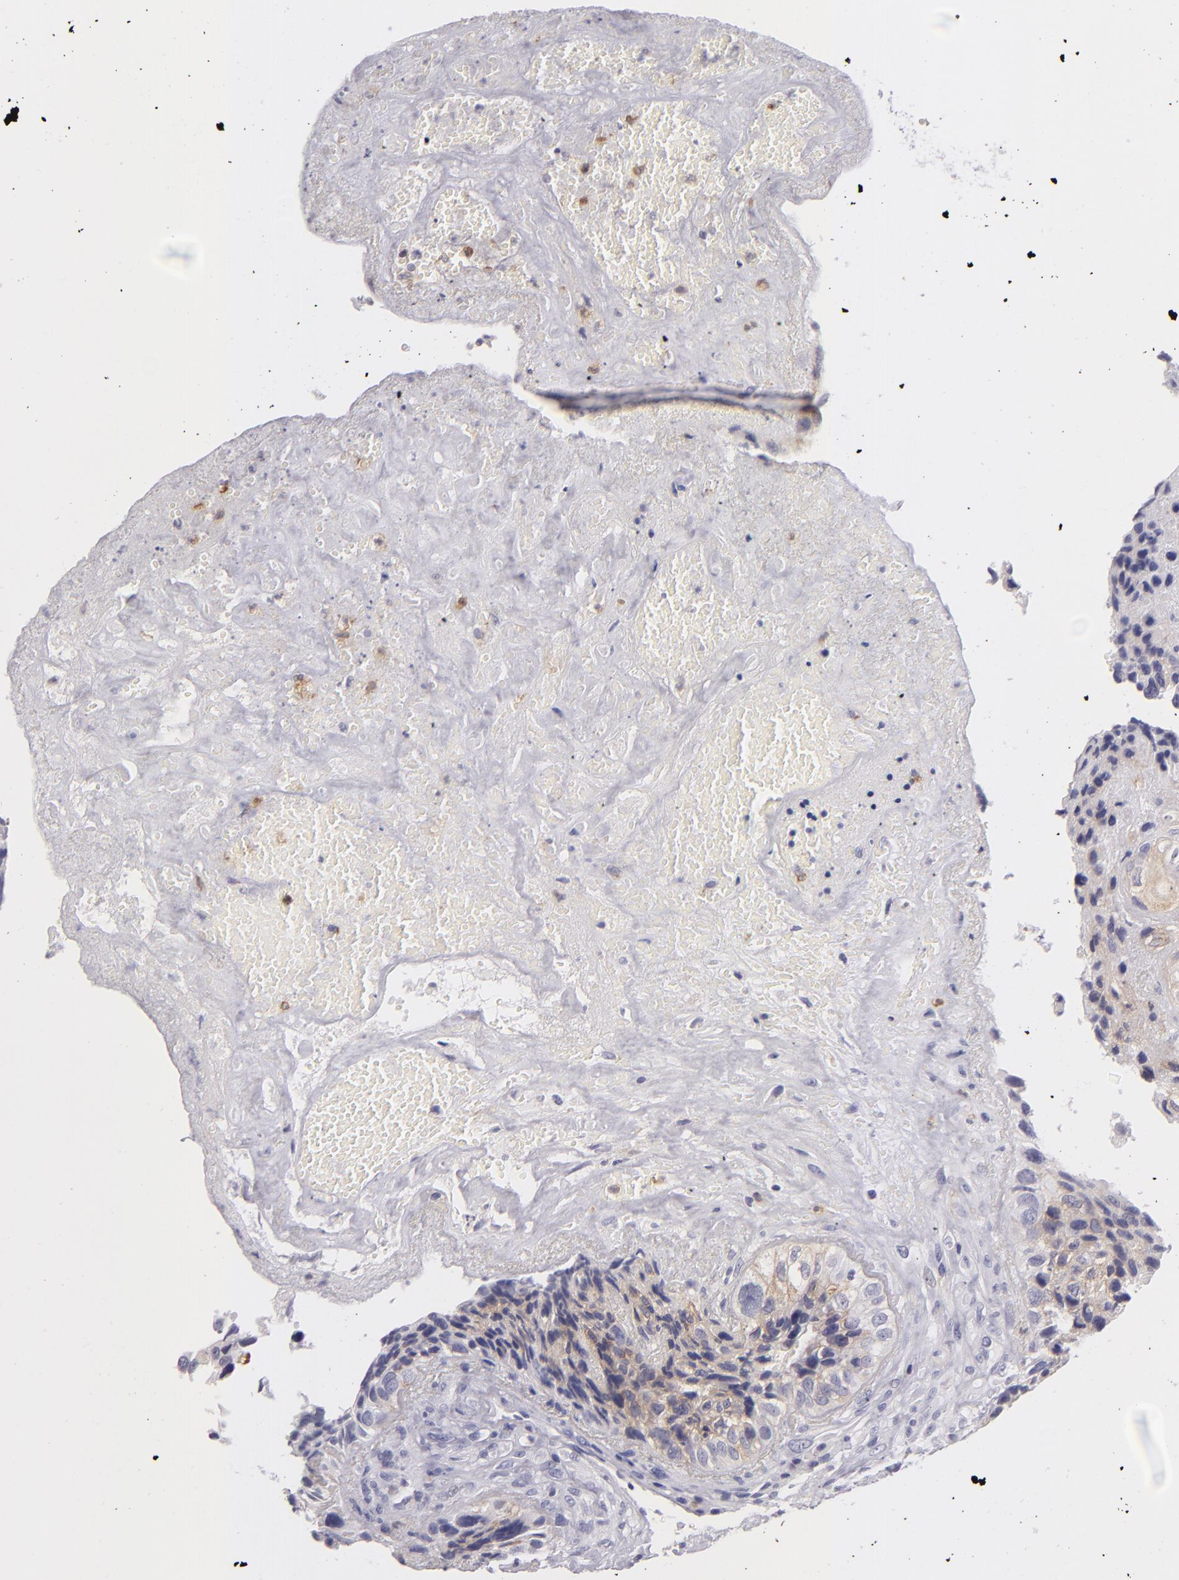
{"staining": {"intensity": "weak", "quantity": "25%-75%", "location": "cytoplasmic/membranous"}, "tissue": "breast cancer", "cell_type": "Tumor cells", "image_type": "cancer", "snomed": [{"axis": "morphology", "description": "Neoplasm, malignant, NOS"}, {"axis": "topography", "description": "Breast"}], "caption": "Protein positivity by IHC reveals weak cytoplasmic/membranous positivity in approximately 25%-75% of tumor cells in malignant neoplasm (breast). Using DAB (brown) and hematoxylin (blue) stains, captured at high magnification using brightfield microscopy.", "gene": "TNNC1", "patient": {"sex": "female", "age": 50}}